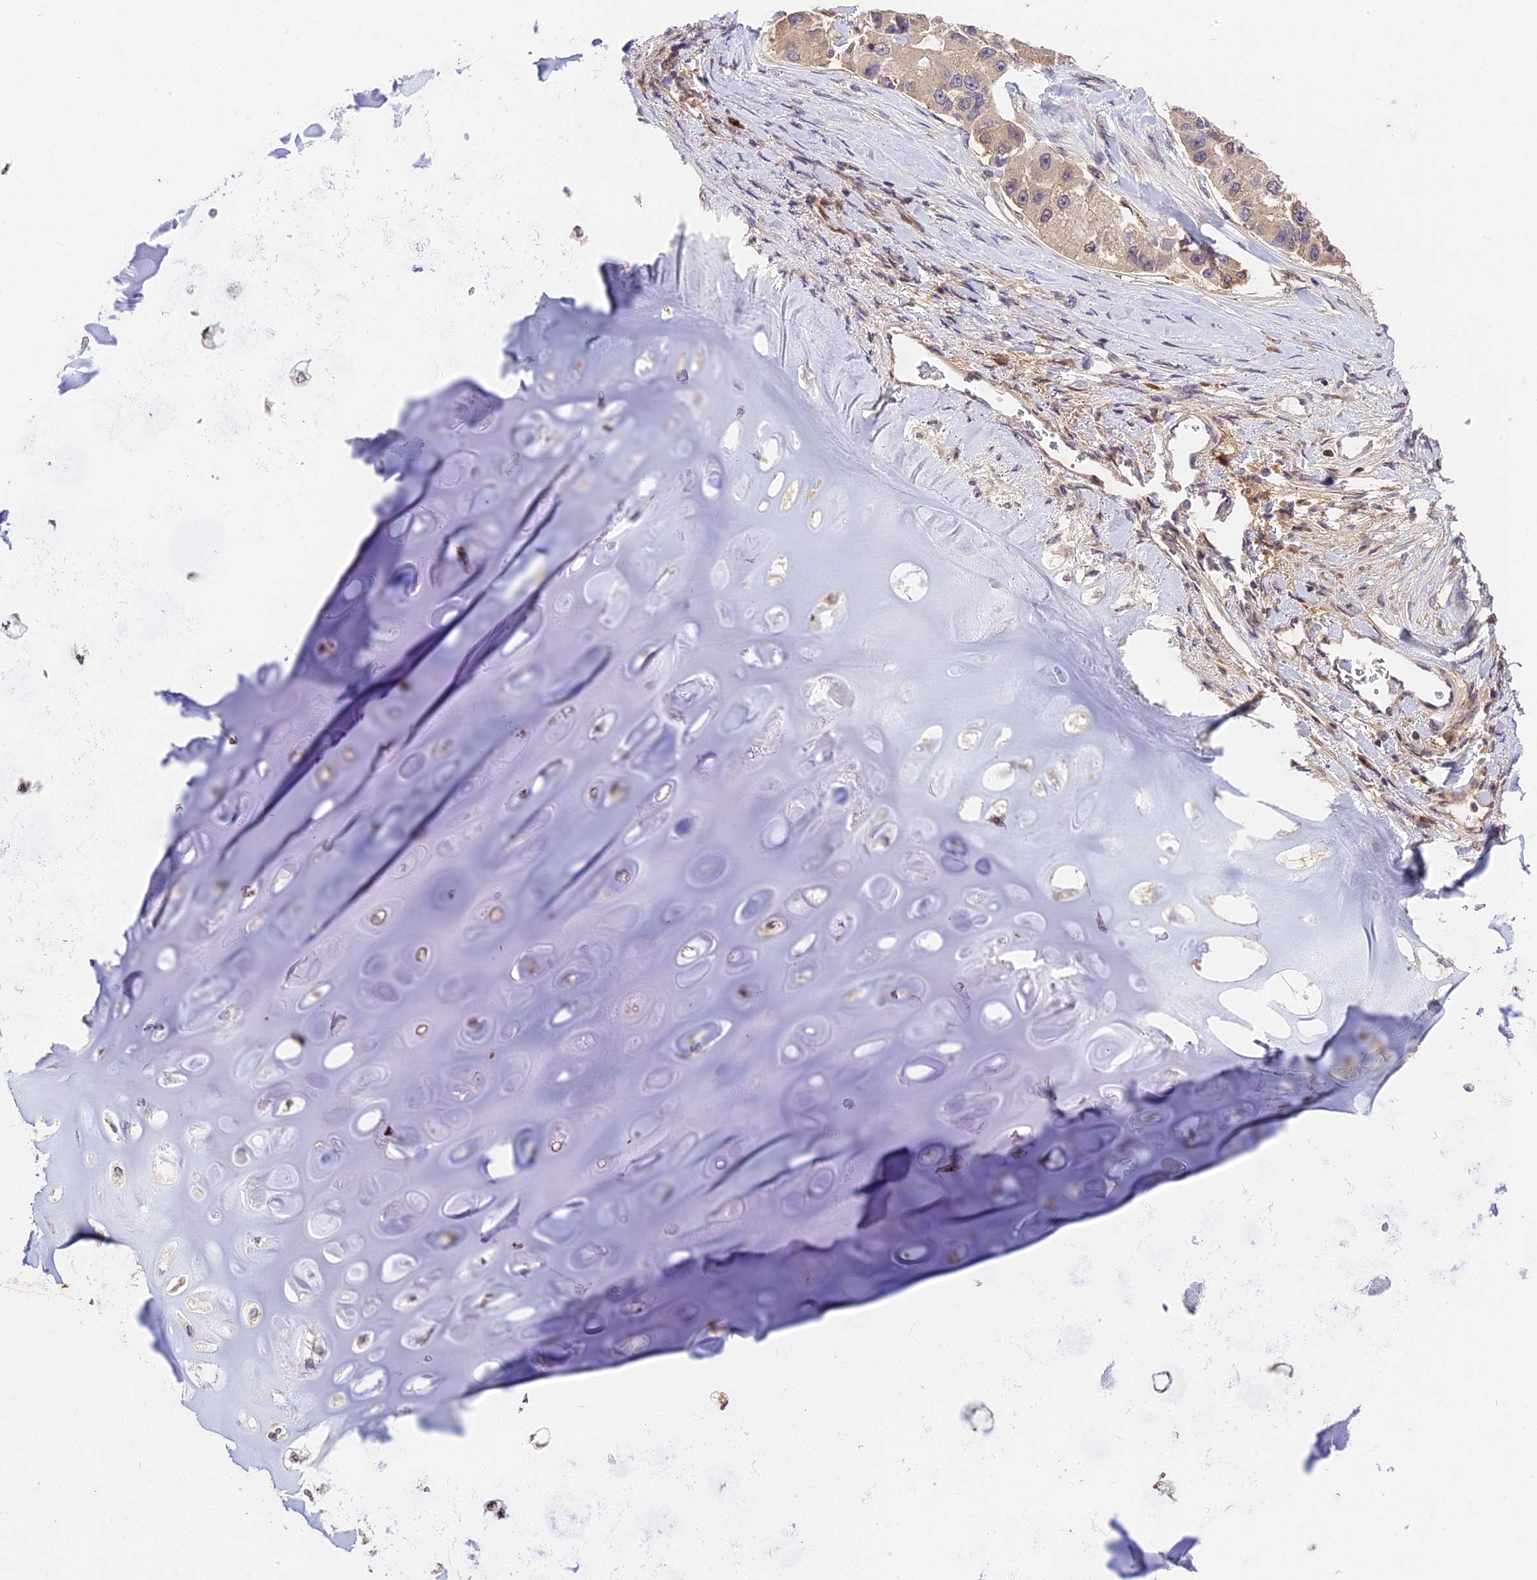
{"staining": {"intensity": "negative", "quantity": "none", "location": "none"}, "tissue": "lung cancer", "cell_type": "Tumor cells", "image_type": "cancer", "snomed": [{"axis": "morphology", "description": "Adenocarcinoma, NOS"}, {"axis": "topography", "description": "Lung"}], "caption": "IHC of human adenocarcinoma (lung) shows no staining in tumor cells.", "gene": "BSCL2", "patient": {"sex": "female", "age": 54}}